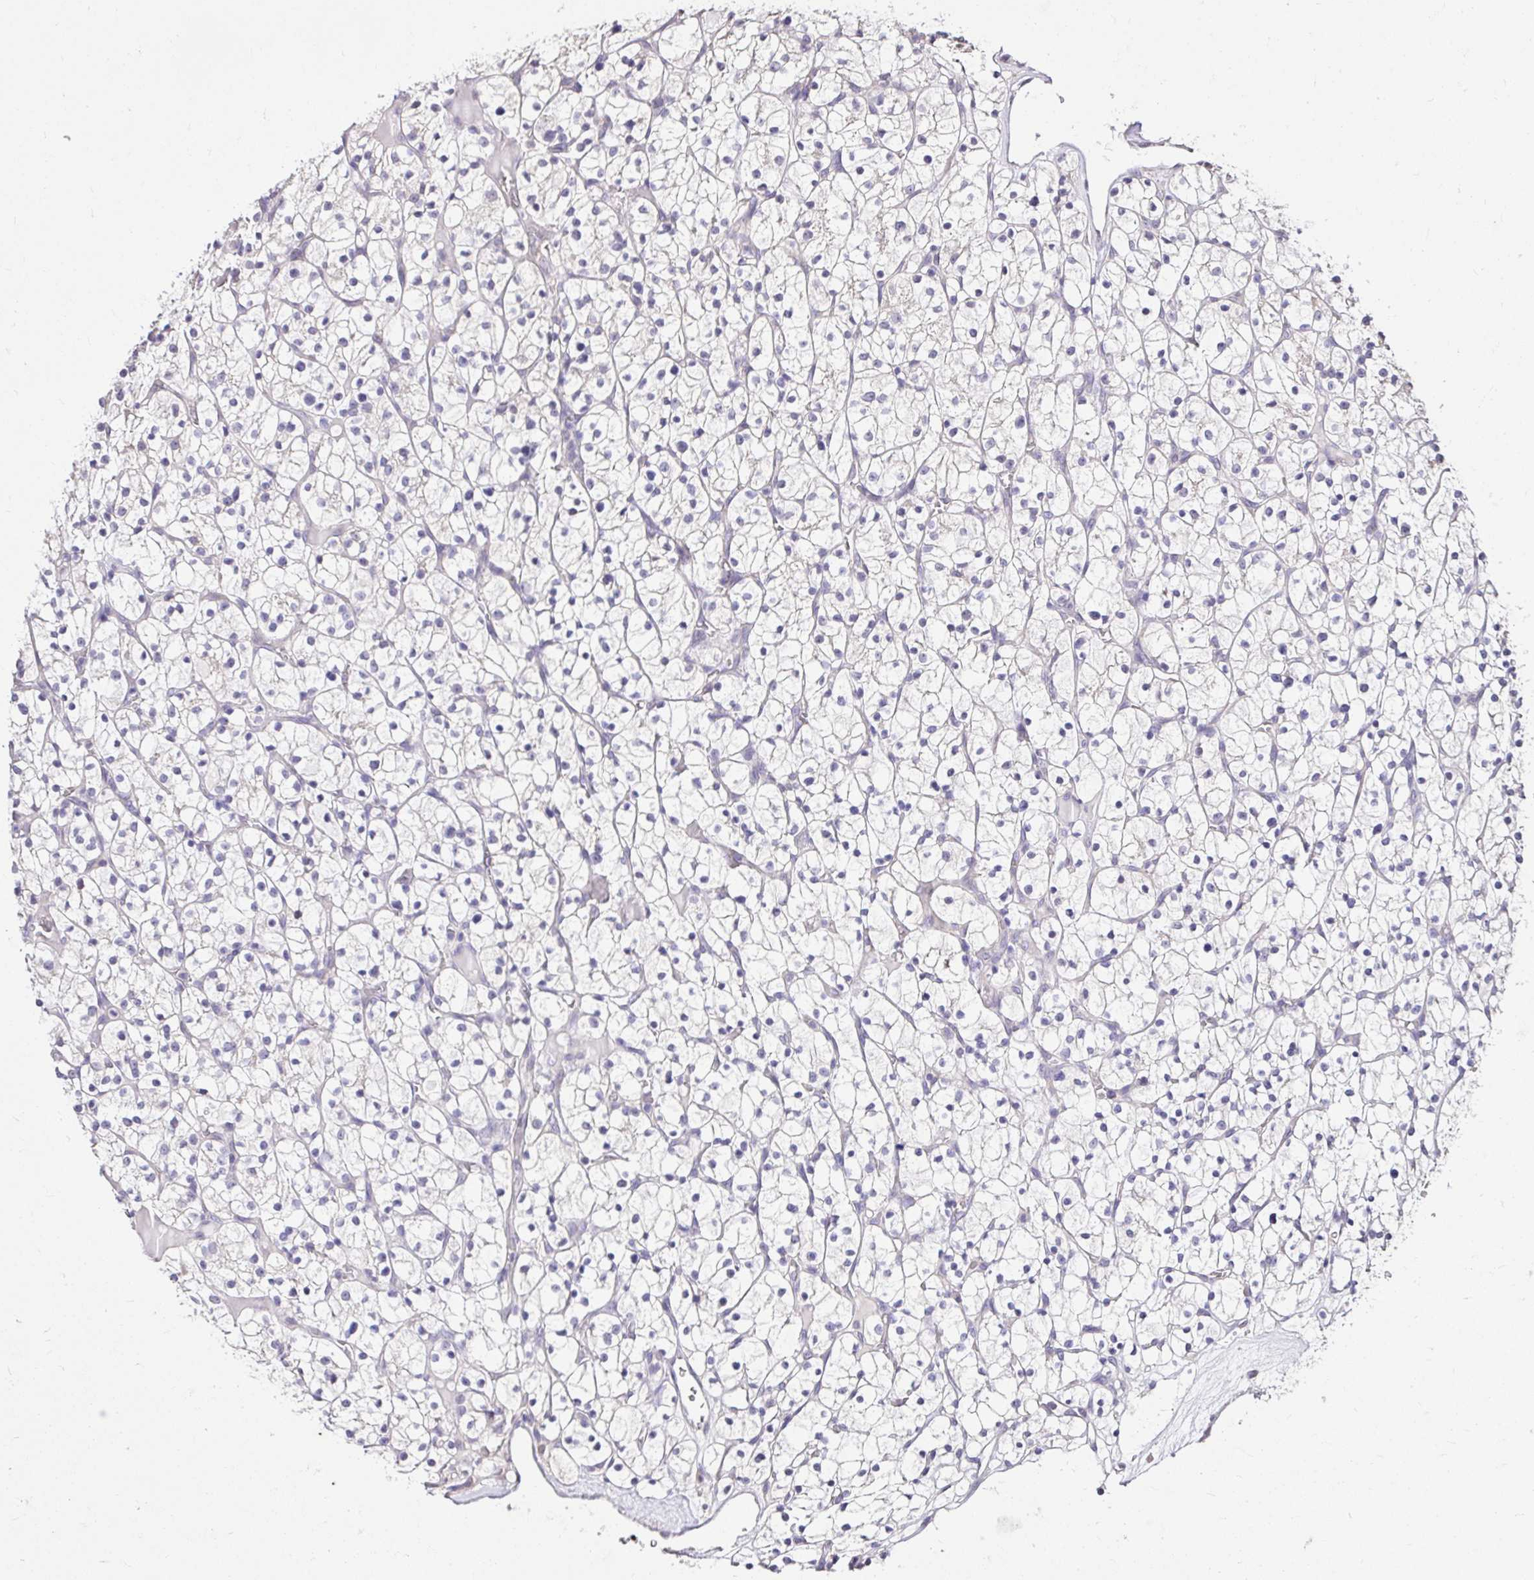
{"staining": {"intensity": "negative", "quantity": "none", "location": "none"}, "tissue": "renal cancer", "cell_type": "Tumor cells", "image_type": "cancer", "snomed": [{"axis": "morphology", "description": "Adenocarcinoma, NOS"}, {"axis": "topography", "description": "Kidney"}], "caption": "Immunohistochemical staining of renal cancer (adenocarcinoma) exhibits no significant positivity in tumor cells.", "gene": "KIAA1210", "patient": {"sex": "female", "age": 64}}